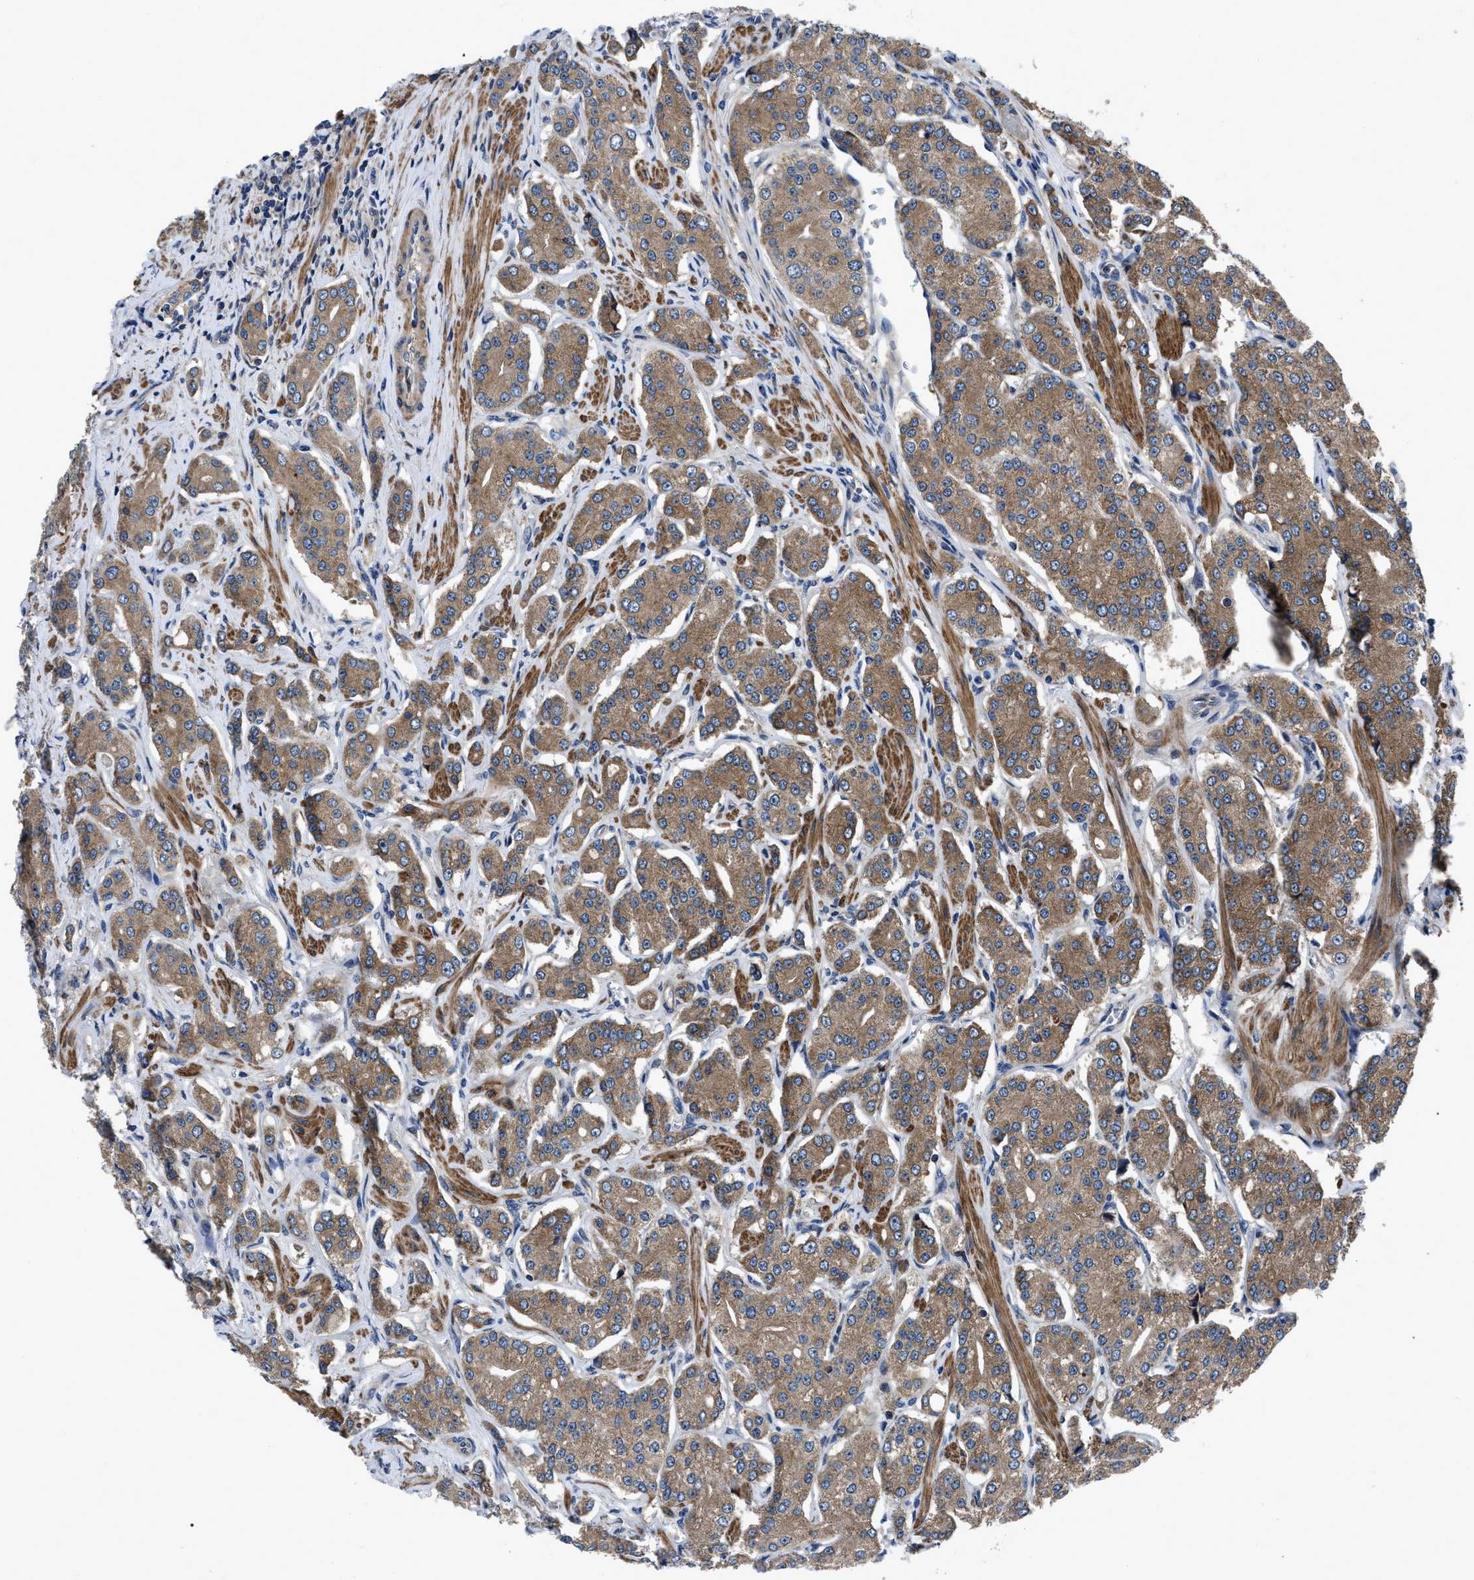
{"staining": {"intensity": "moderate", "quantity": ">75%", "location": "cytoplasmic/membranous"}, "tissue": "prostate cancer", "cell_type": "Tumor cells", "image_type": "cancer", "snomed": [{"axis": "morphology", "description": "Adenocarcinoma, Low grade"}, {"axis": "topography", "description": "Prostate"}], "caption": "Immunohistochemistry (IHC) (DAB (3,3'-diaminobenzidine)) staining of prostate low-grade adenocarcinoma exhibits moderate cytoplasmic/membranous protein expression in about >75% of tumor cells.", "gene": "PPWD1", "patient": {"sex": "male", "age": 69}}